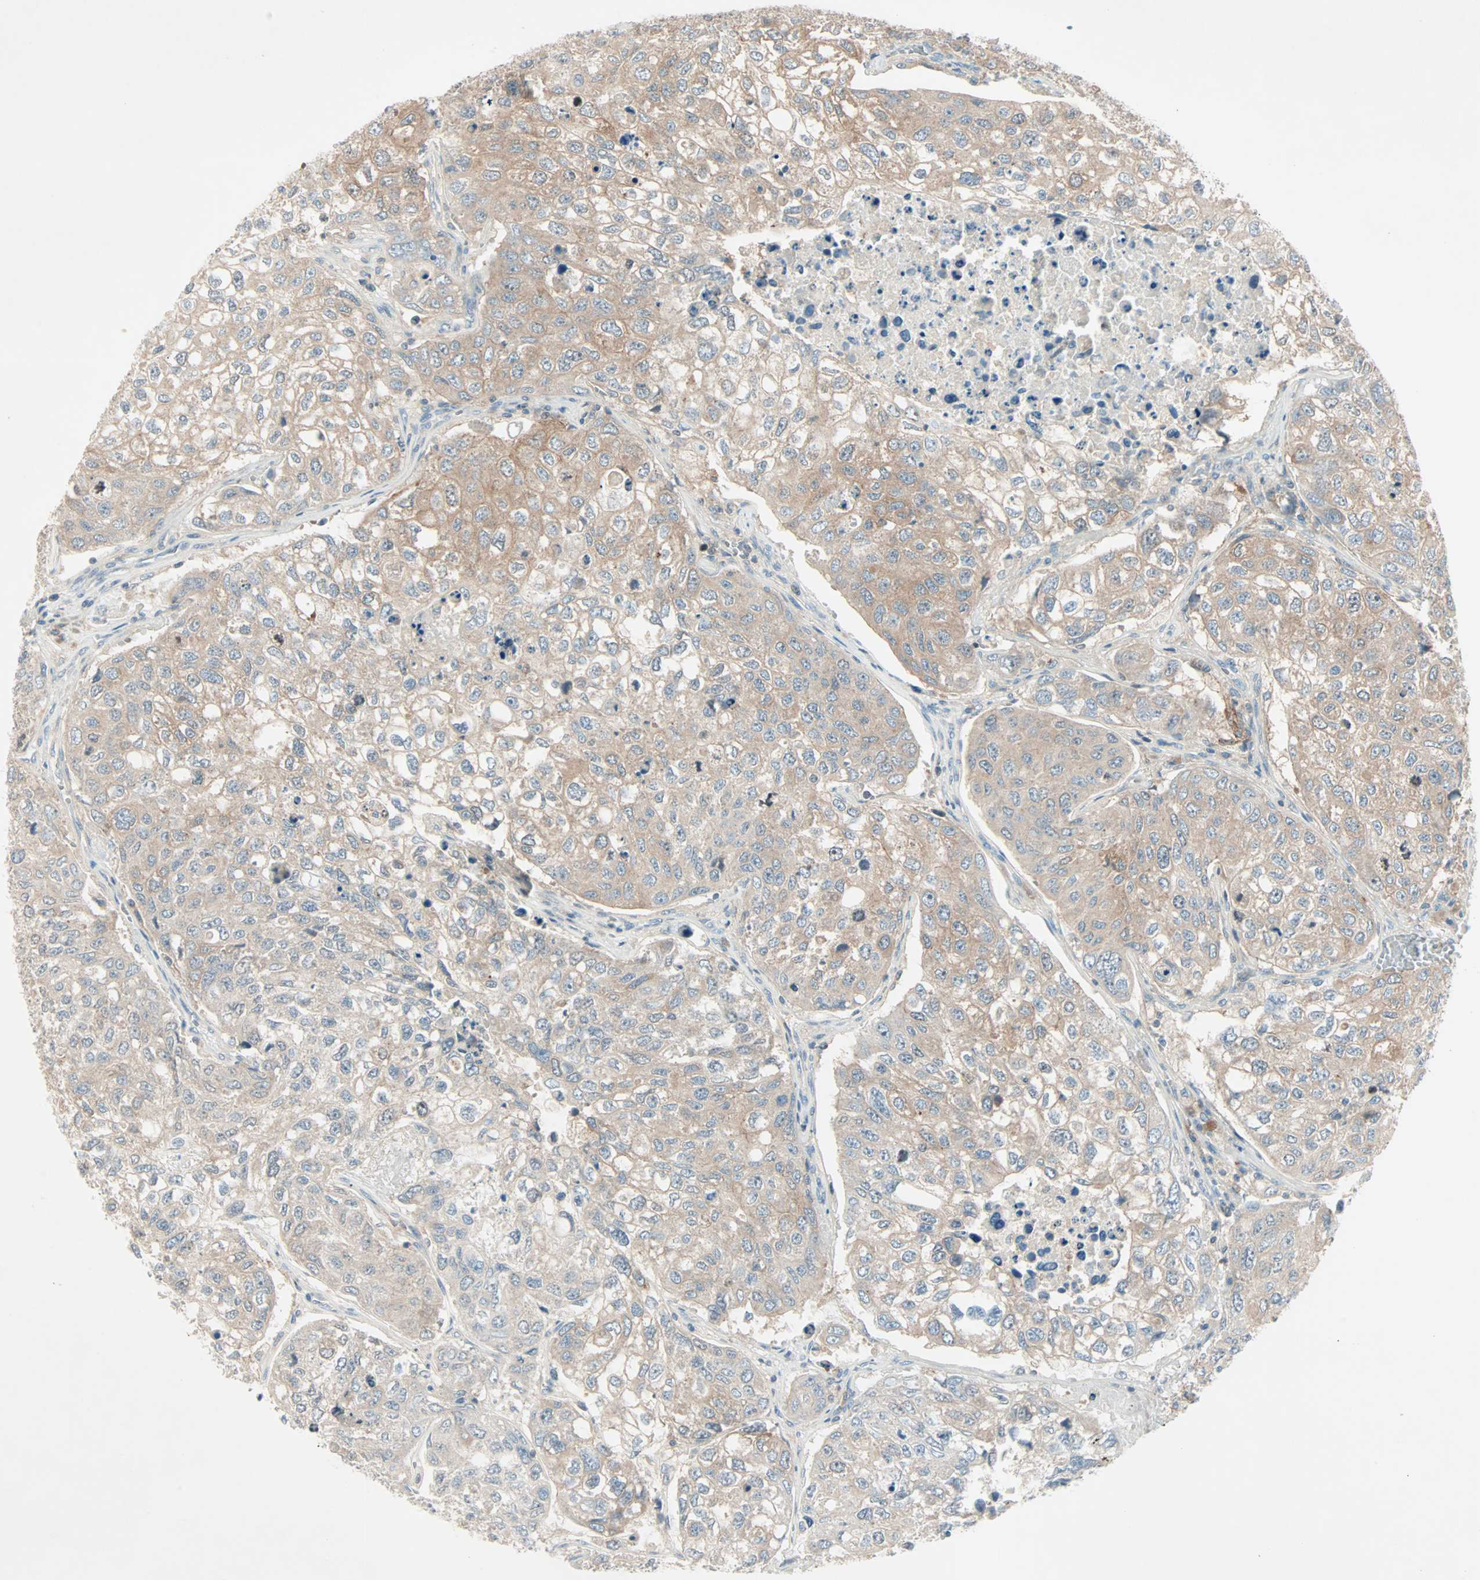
{"staining": {"intensity": "weak", "quantity": ">75%", "location": "cytoplasmic/membranous"}, "tissue": "urothelial cancer", "cell_type": "Tumor cells", "image_type": "cancer", "snomed": [{"axis": "morphology", "description": "Urothelial carcinoma, High grade"}, {"axis": "topography", "description": "Lymph node"}, {"axis": "topography", "description": "Urinary bladder"}], "caption": "Immunohistochemical staining of urothelial carcinoma (high-grade) displays low levels of weak cytoplasmic/membranous expression in about >75% of tumor cells. Using DAB (3,3'-diaminobenzidine) (brown) and hematoxylin (blue) stains, captured at high magnification using brightfield microscopy.", "gene": "SMIM8", "patient": {"sex": "male", "age": 51}}